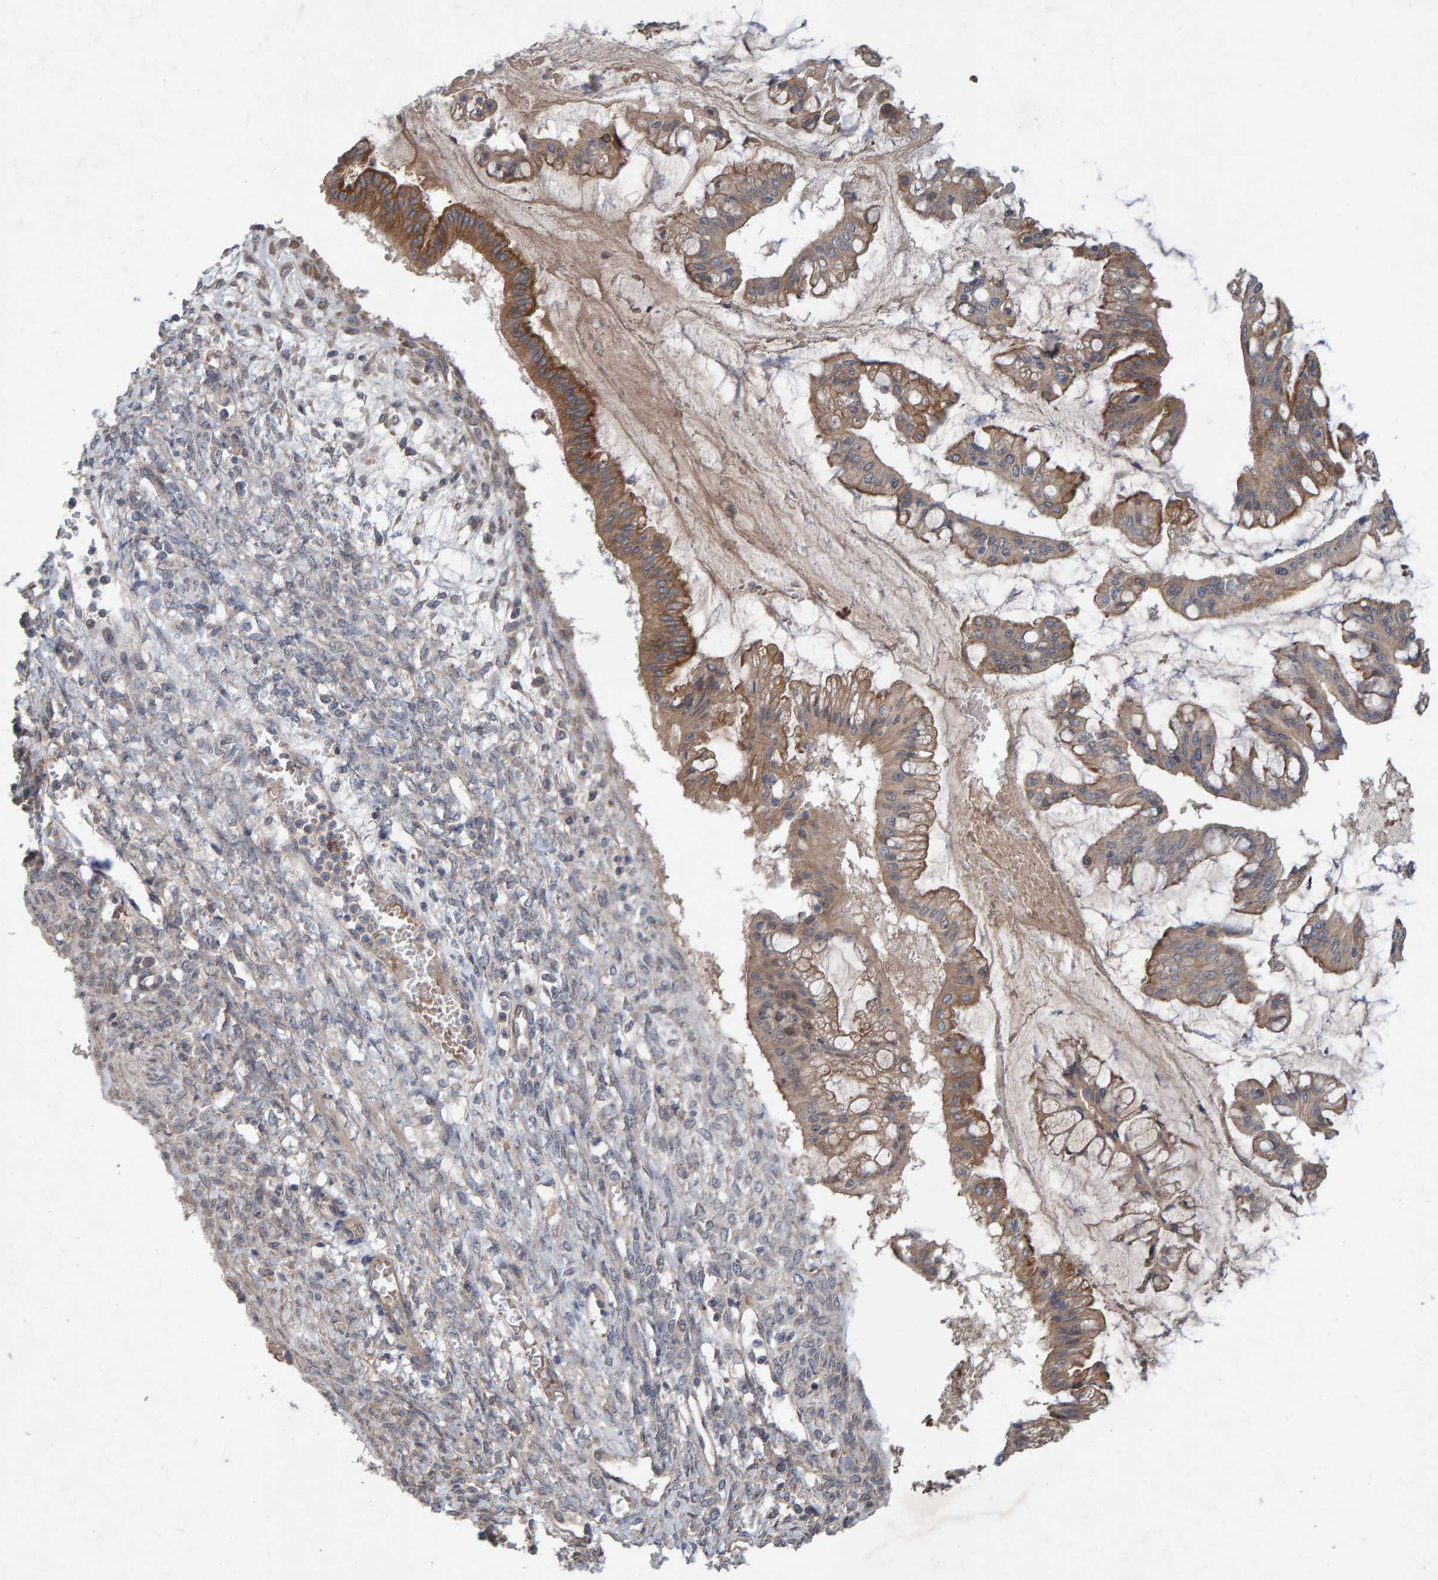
{"staining": {"intensity": "moderate", "quantity": ">75%", "location": "cytoplasmic/membranous"}, "tissue": "ovarian cancer", "cell_type": "Tumor cells", "image_type": "cancer", "snomed": [{"axis": "morphology", "description": "Cystadenocarcinoma, mucinous, NOS"}, {"axis": "topography", "description": "Ovary"}], "caption": "A histopathology image of ovarian cancer (mucinous cystadenocarcinoma) stained for a protein demonstrates moderate cytoplasmic/membranous brown staining in tumor cells.", "gene": "LRSAM1", "patient": {"sex": "female", "age": 73}}